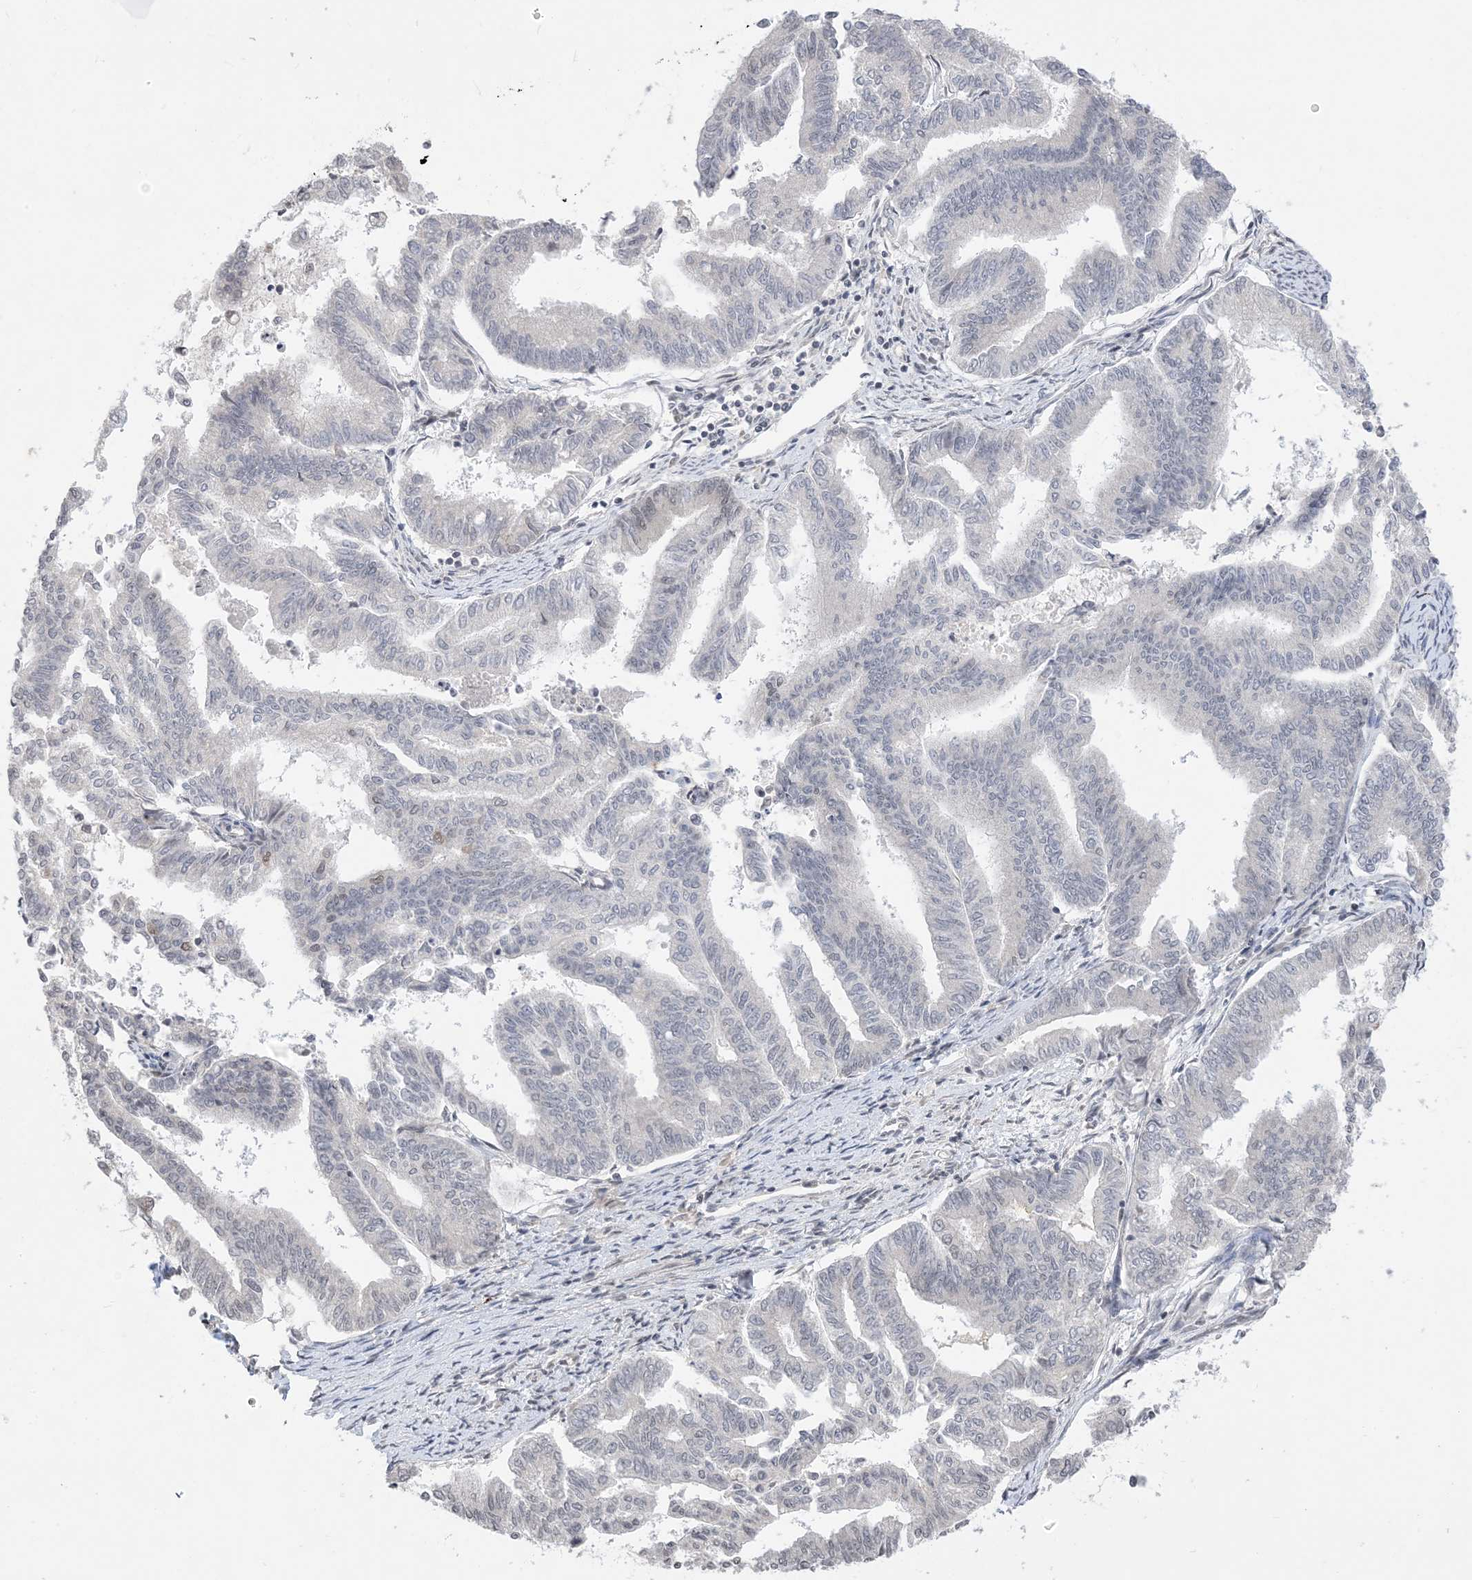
{"staining": {"intensity": "negative", "quantity": "none", "location": "none"}, "tissue": "endometrial cancer", "cell_type": "Tumor cells", "image_type": "cancer", "snomed": [{"axis": "morphology", "description": "Adenocarcinoma, NOS"}, {"axis": "topography", "description": "Endometrium"}], "caption": "An immunohistochemistry (IHC) photomicrograph of endometrial cancer (adenocarcinoma) is shown. There is no staining in tumor cells of endometrial cancer (adenocarcinoma).", "gene": "RANBP9", "patient": {"sex": "female", "age": 79}}